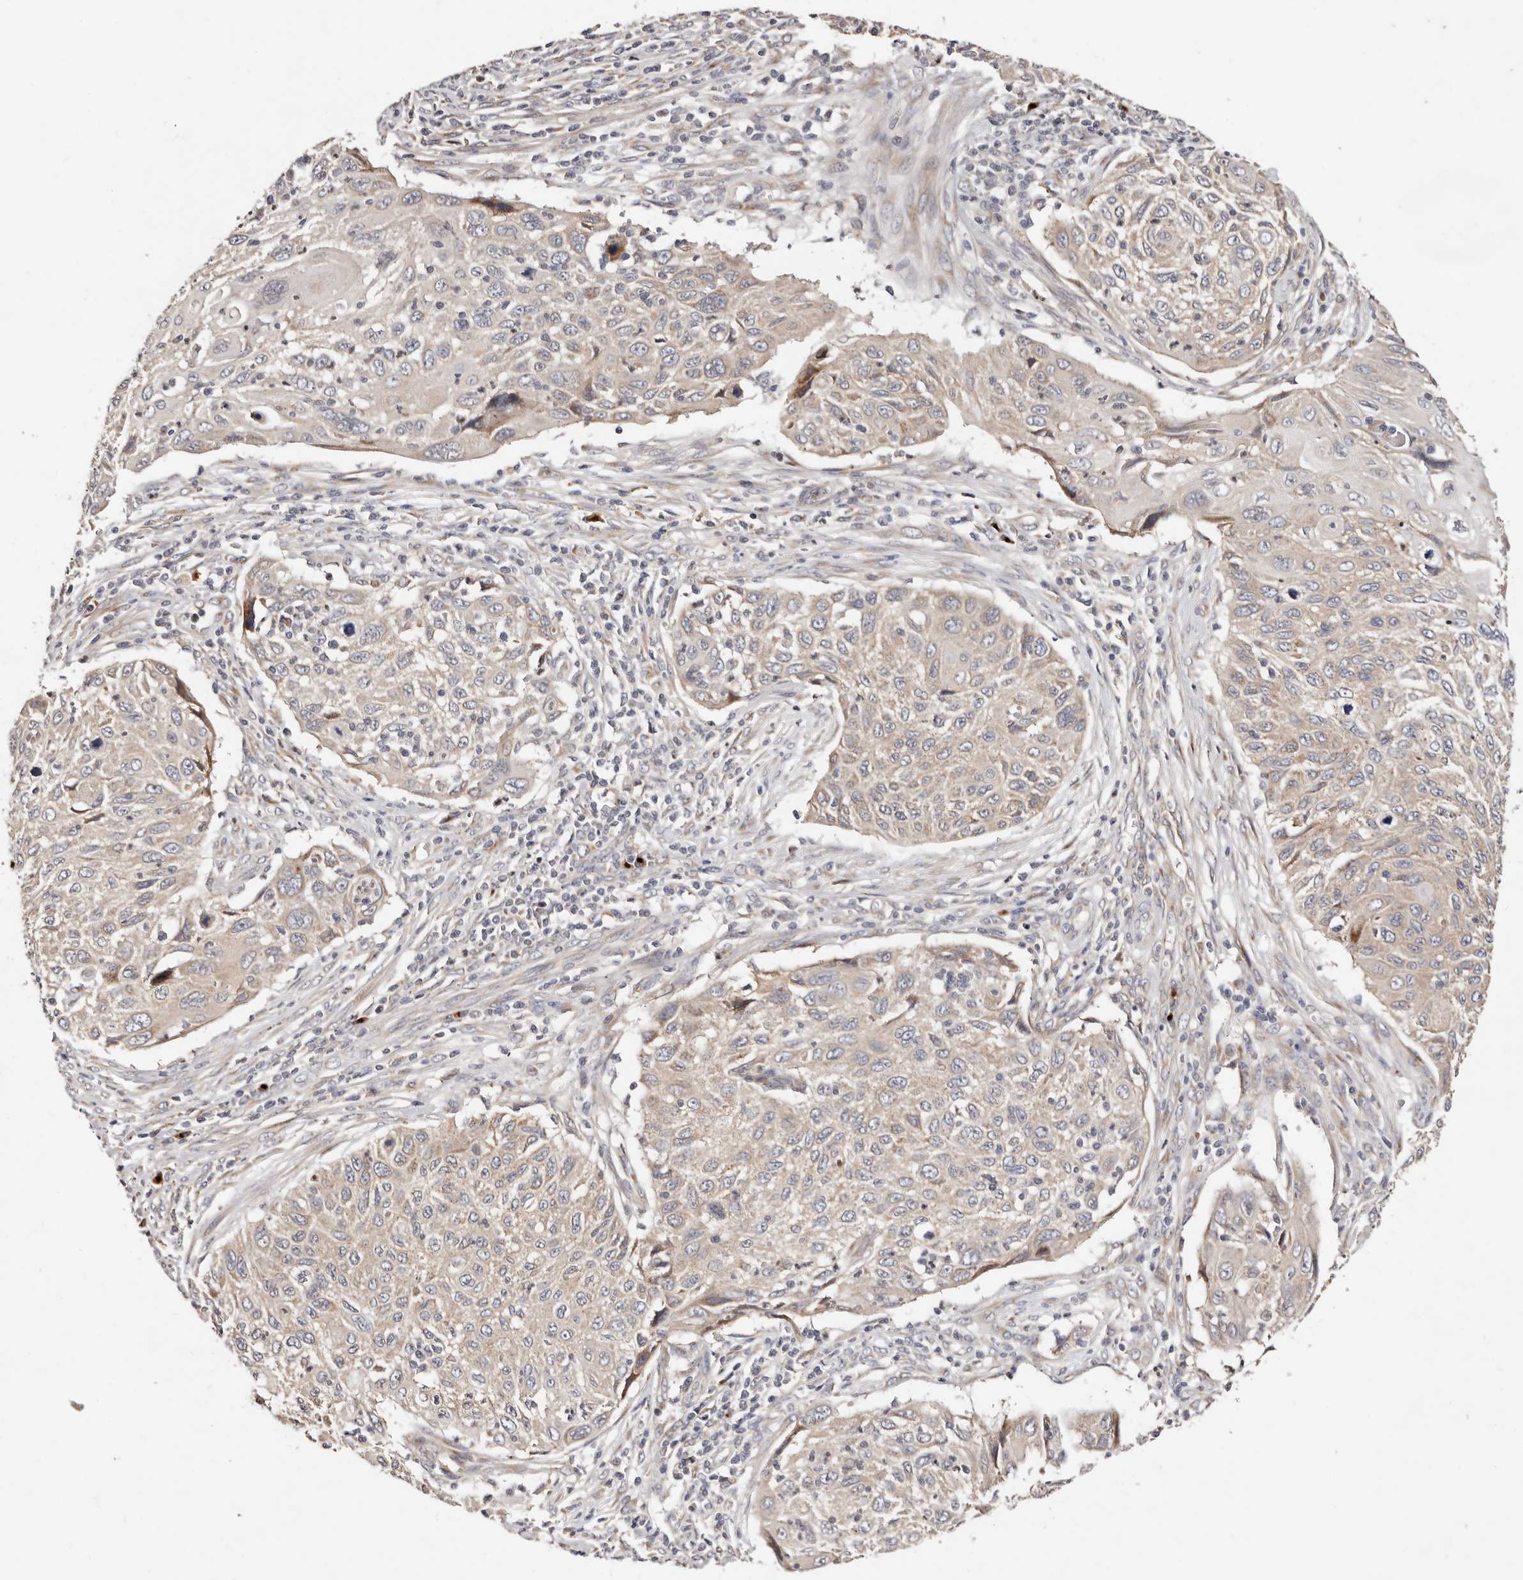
{"staining": {"intensity": "weak", "quantity": "<25%", "location": "cytoplasmic/membranous"}, "tissue": "cervical cancer", "cell_type": "Tumor cells", "image_type": "cancer", "snomed": [{"axis": "morphology", "description": "Squamous cell carcinoma, NOS"}, {"axis": "topography", "description": "Cervix"}], "caption": "This is a histopathology image of immunohistochemistry (IHC) staining of cervical squamous cell carcinoma, which shows no expression in tumor cells. (DAB immunohistochemistry visualized using brightfield microscopy, high magnification).", "gene": "DACT2", "patient": {"sex": "female", "age": 70}}